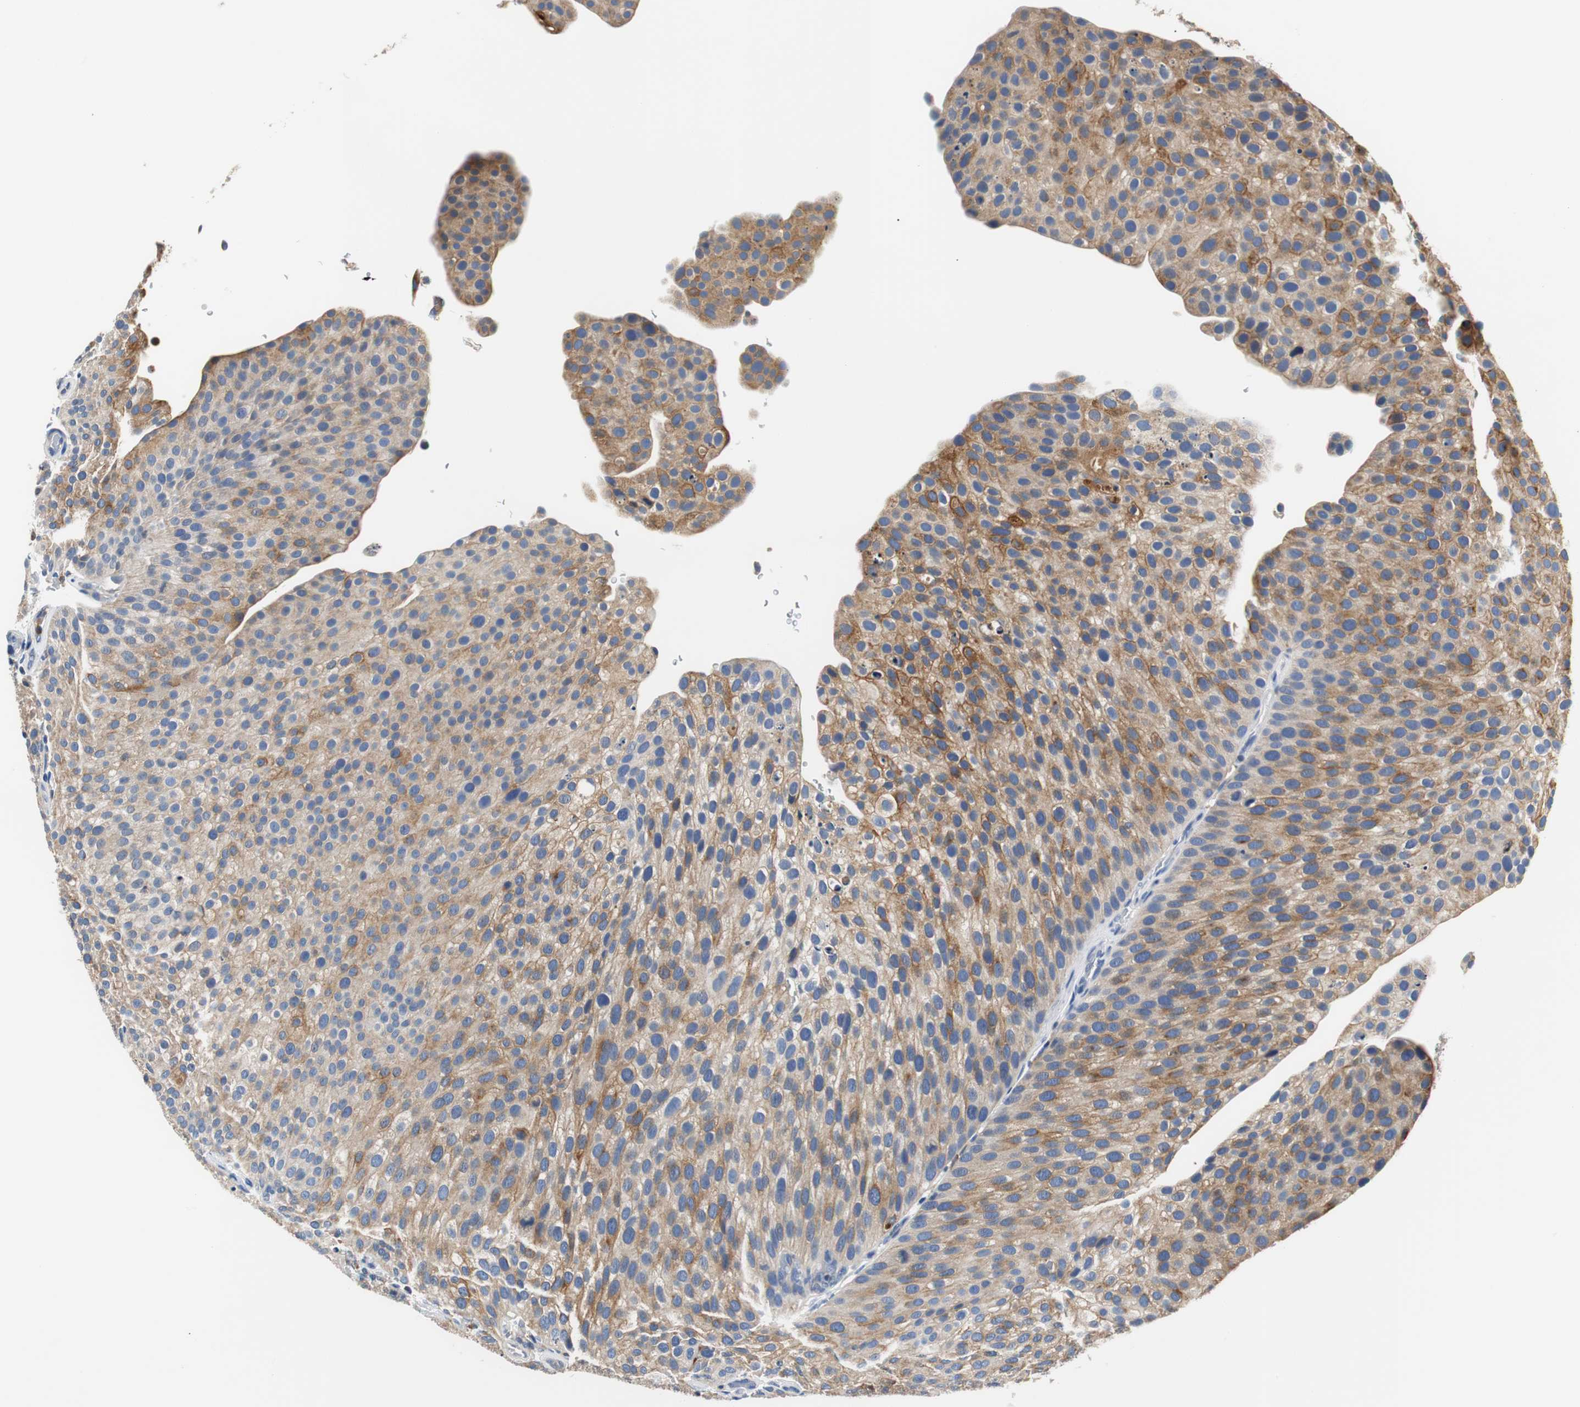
{"staining": {"intensity": "moderate", "quantity": ">75%", "location": "cytoplasmic/membranous"}, "tissue": "urothelial cancer", "cell_type": "Tumor cells", "image_type": "cancer", "snomed": [{"axis": "morphology", "description": "Urothelial carcinoma, Low grade"}, {"axis": "topography", "description": "Smooth muscle"}, {"axis": "topography", "description": "Urinary bladder"}], "caption": "Protein expression analysis of human low-grade urothelial carcinoma reveals moderate cytoplasmic/membranous staining in about >75% of tumor cells.", "gene": "VAMP8", "patient": {"sex": "male", "age": 60}}